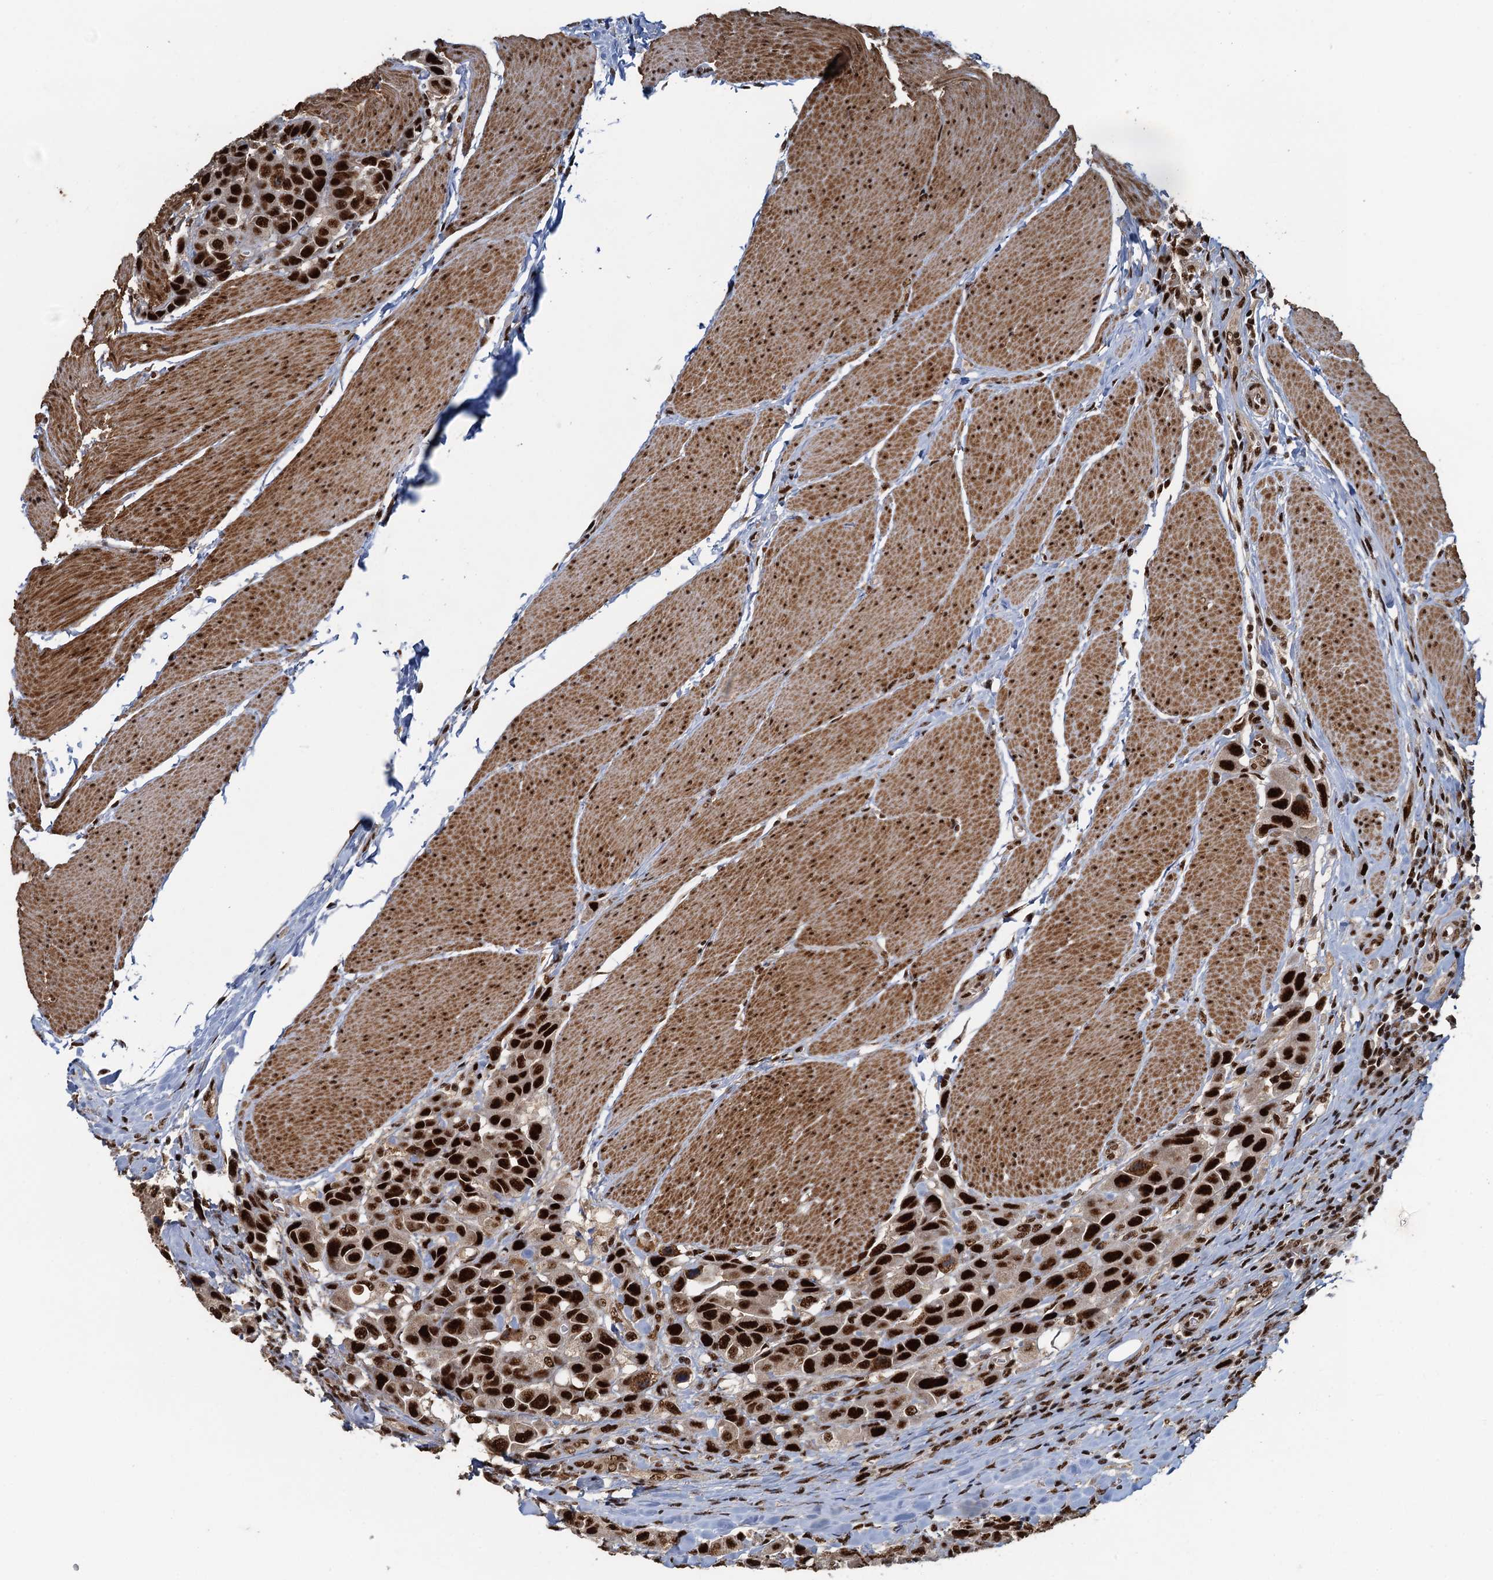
{"staining": {"intensity": "strong", "quantity": ">75%", "location": "nuclear"}, "tissue": "urothelial cancer", "cell_type": "Tumor cells", "image_type": "cancer", "snomed": [{"axis": "morphology", "description": "Urothelial carcinoma, High grade"}, {"axis": "topography", "description": "Urinary bladder"}], "caption": "Protein staining exhibits strong nuclear staining in approximately >75% of tumor cells in urothelial cancer.", "gene": "ZC3H18", "patient": {"sex": "male", "age": 50}}